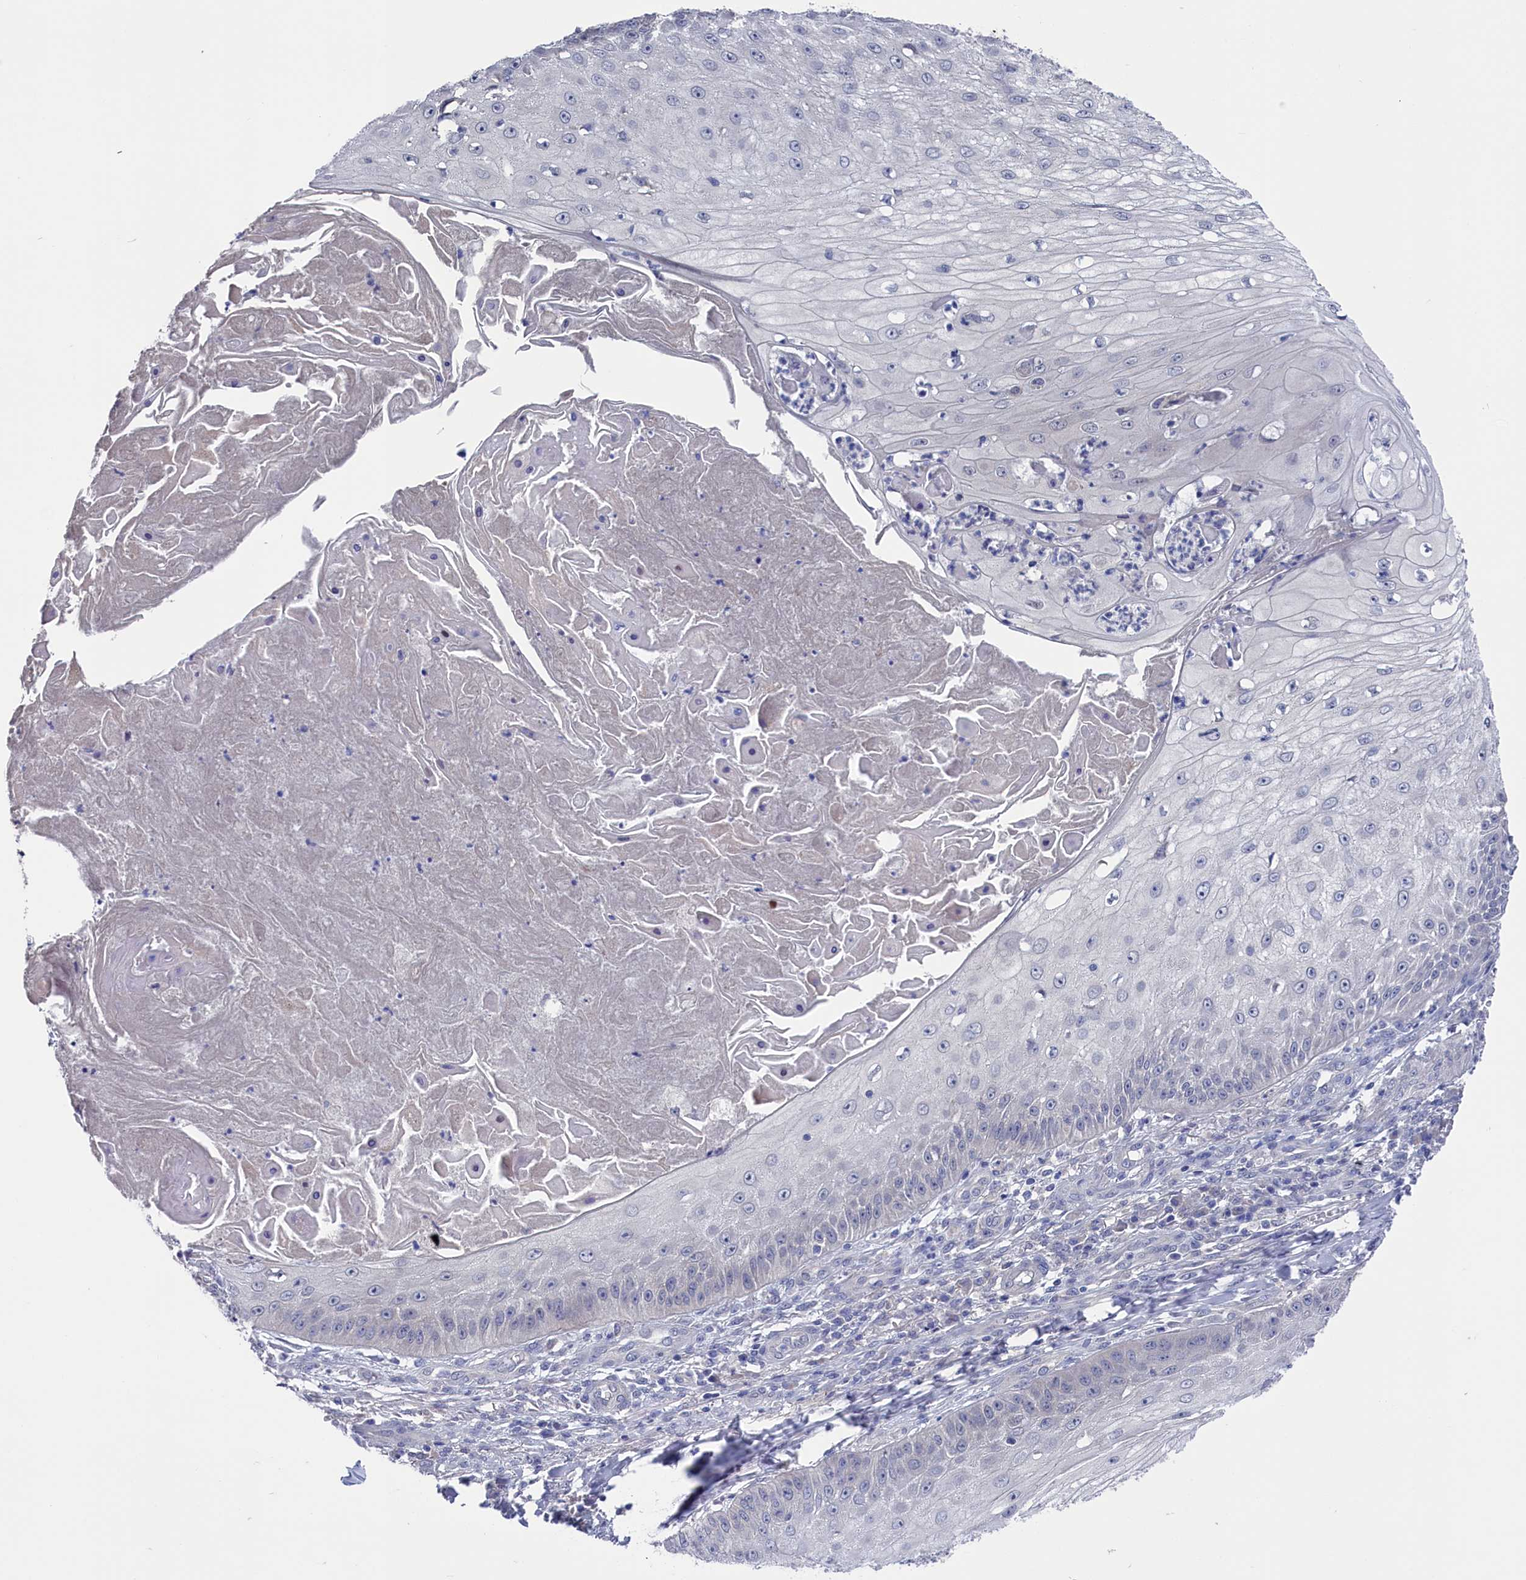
{"staining": {"intensity": "negative", "quantity": "none", "location": "none"}, "tissue": "skin cancer", "cell_type": "Tumor cells", "image_type": "cancer", "snomed": [{"axis": "morphology", "description": "Squamous cell carcinoma, NOS"}, {"axis": "topography", "description": "Skin"}], "caption": "Immunohistochemistry (IHC) micrograph of neoplastic tissue: skin squamous cell carcinoma stained with DAB displays no significant protein positivity in tumor cells.", "gene": "SPATA13", "patient": {"sex": "male", "age": 70}}